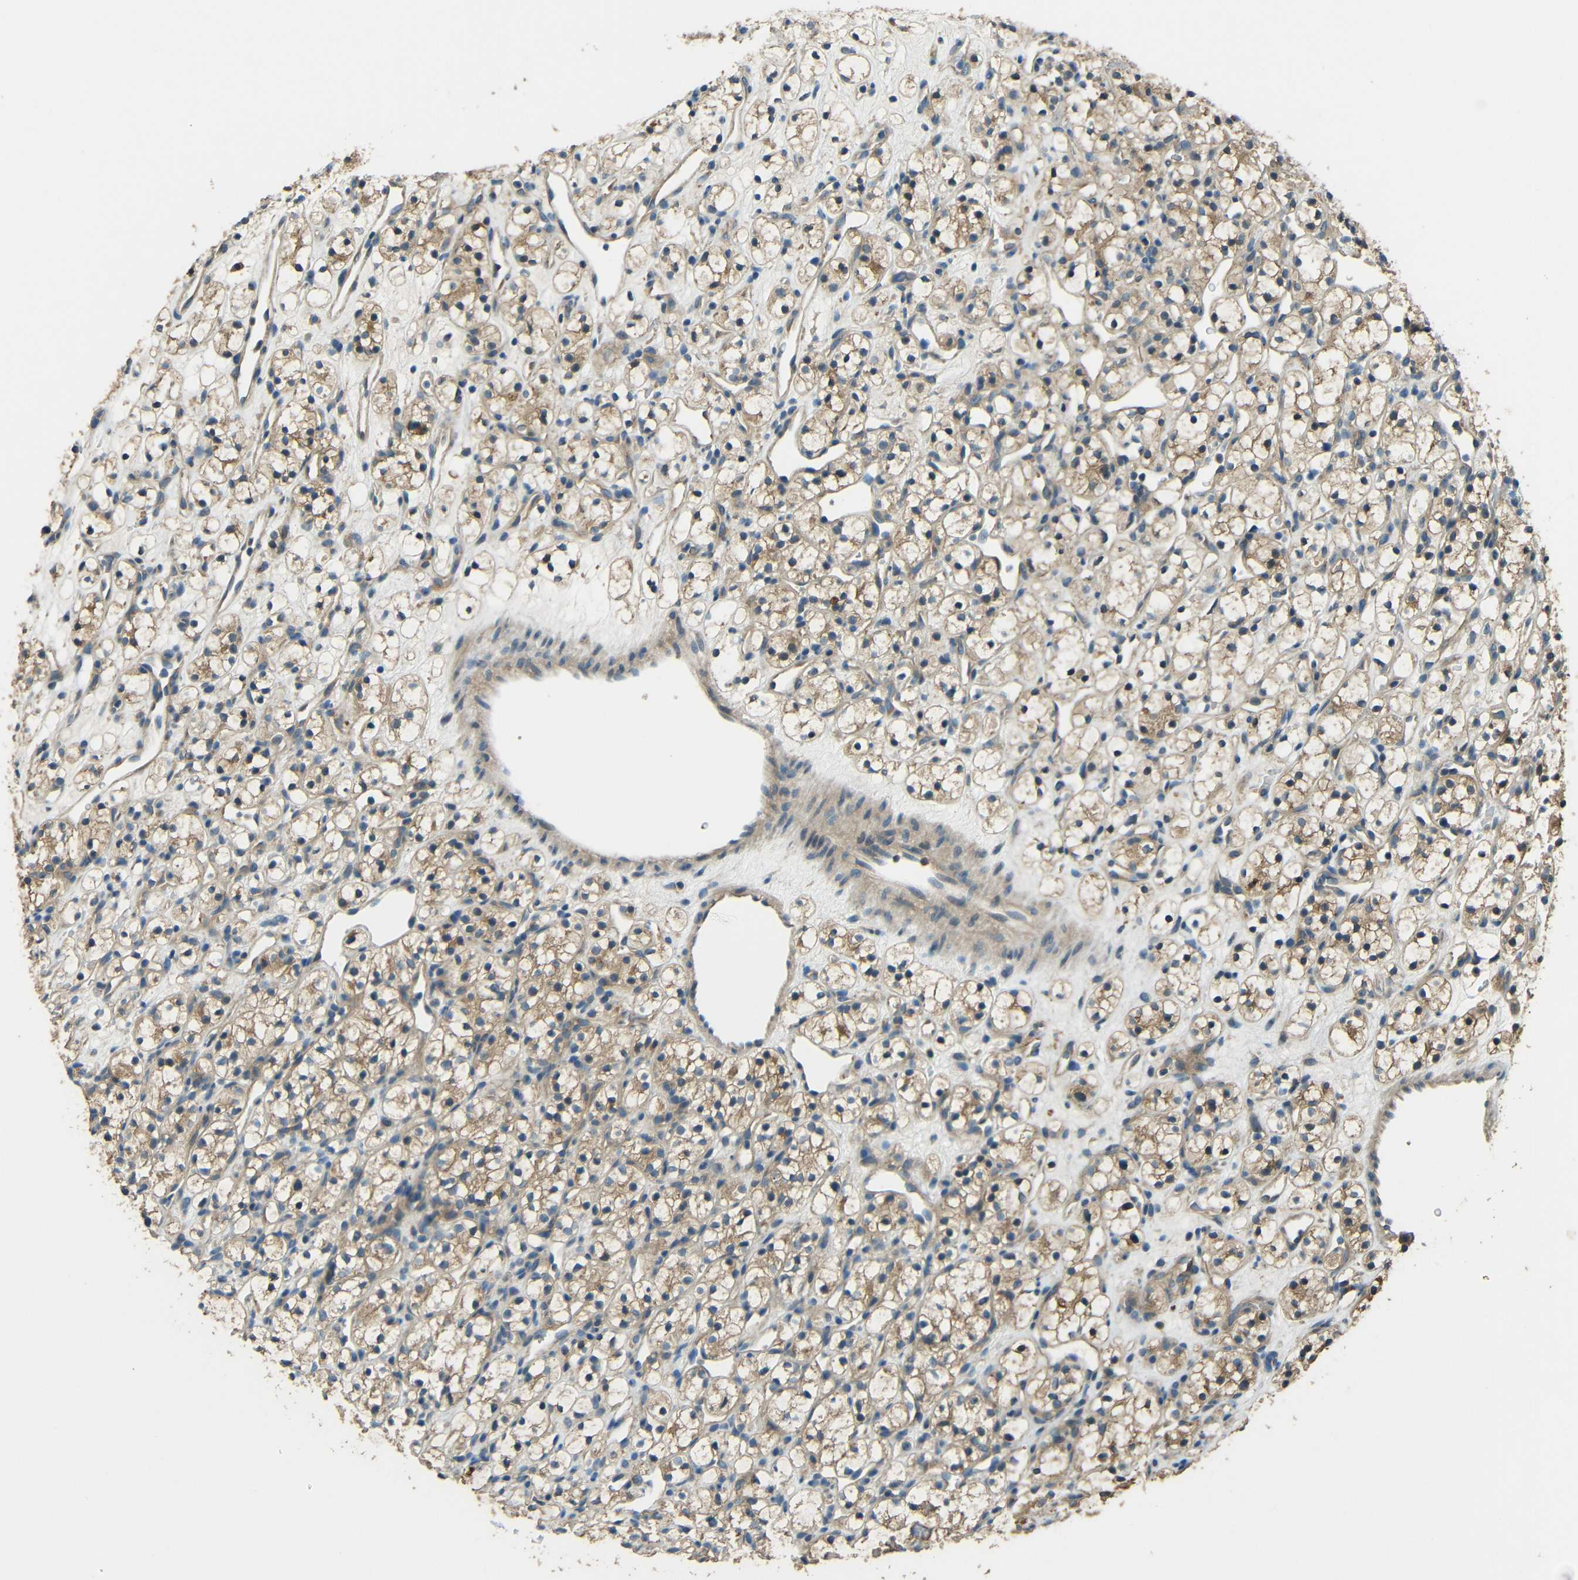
{"staining": {"intensity": "moderate", "quantity": ">75%", "location": "cytoplasmic/membranous"}, "tissue": "renal cancer", "cell_type": "Tumor cells", "image_type": "cancer", "snomed": [{"axis": "morphology", "description": "Adenocarcinoma, NOS"}, {"axis": "topography", "description": "Kidney"}], "caption": "A medium amount of moderate cytoplasmic/membranous positivity is present in about >75% of tumor cells in renal adenocarcinoma tissue. (DAB (3,3'-diaminobenzidine) IHC with brightfield microscopy, high magnification).", "gene": "ACACA", "patient": {"sex": "female", "age": 60}}